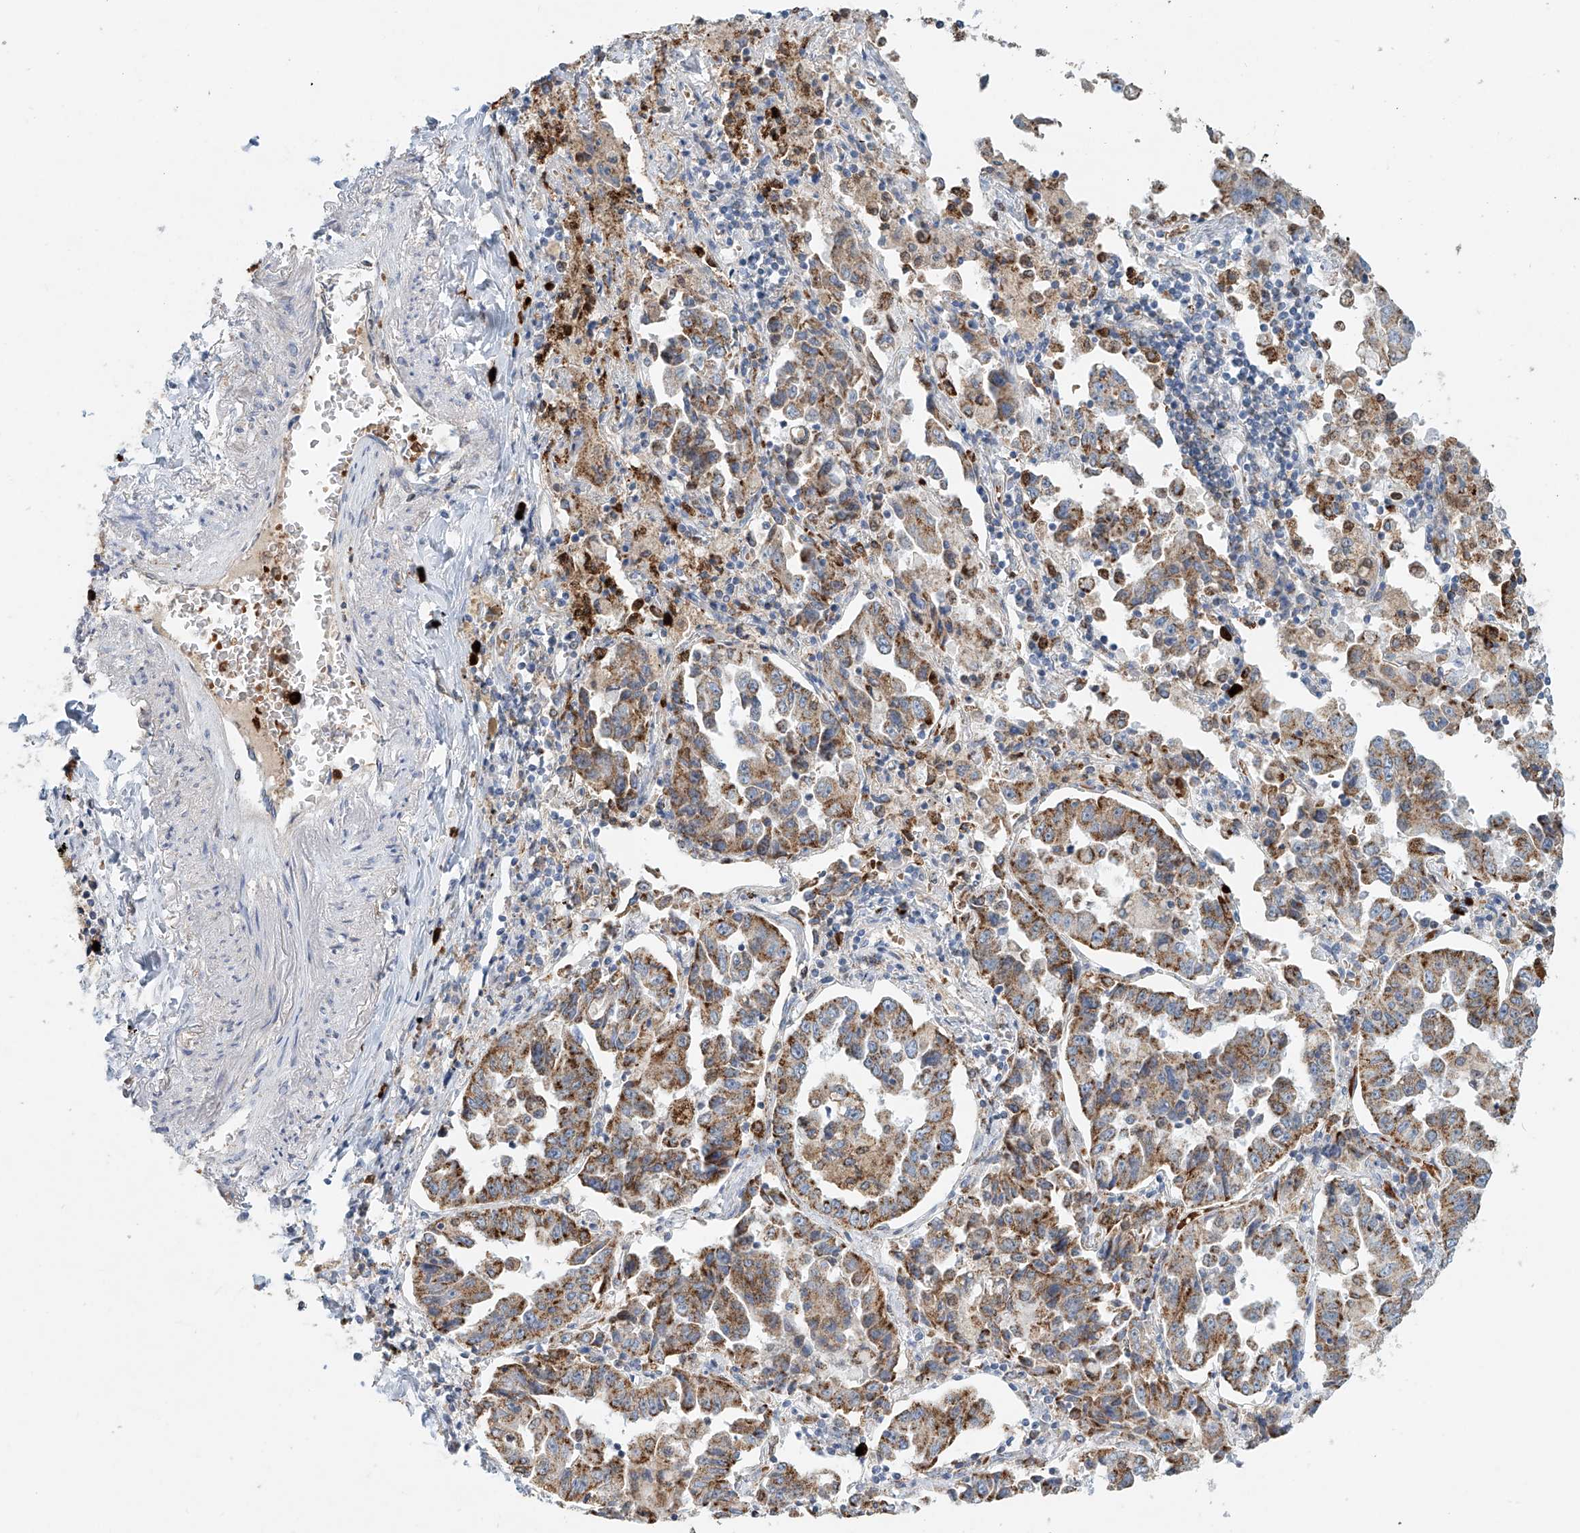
{"staining": {"intensity": "moderate", "quantity": ">75%", "location": "cytoplasmic/membranous"}, "tissue": "lung cancer", "cell_type": "Tumor cells", "image_type": "cancer", "snomed": [{"axis": "morphology", "description": "Adenocarcinoma, NOS"}, {"axis": "topography", "description": "Lung"}], "caption": "Adenocarcinoma (lung) stained with a brown dye shows moderate cytoplasmic/membranous positive positivity in about >75% of tumor cells.", "gene": "PTPRA", "patient": {"sex": "female", "age": 51}}